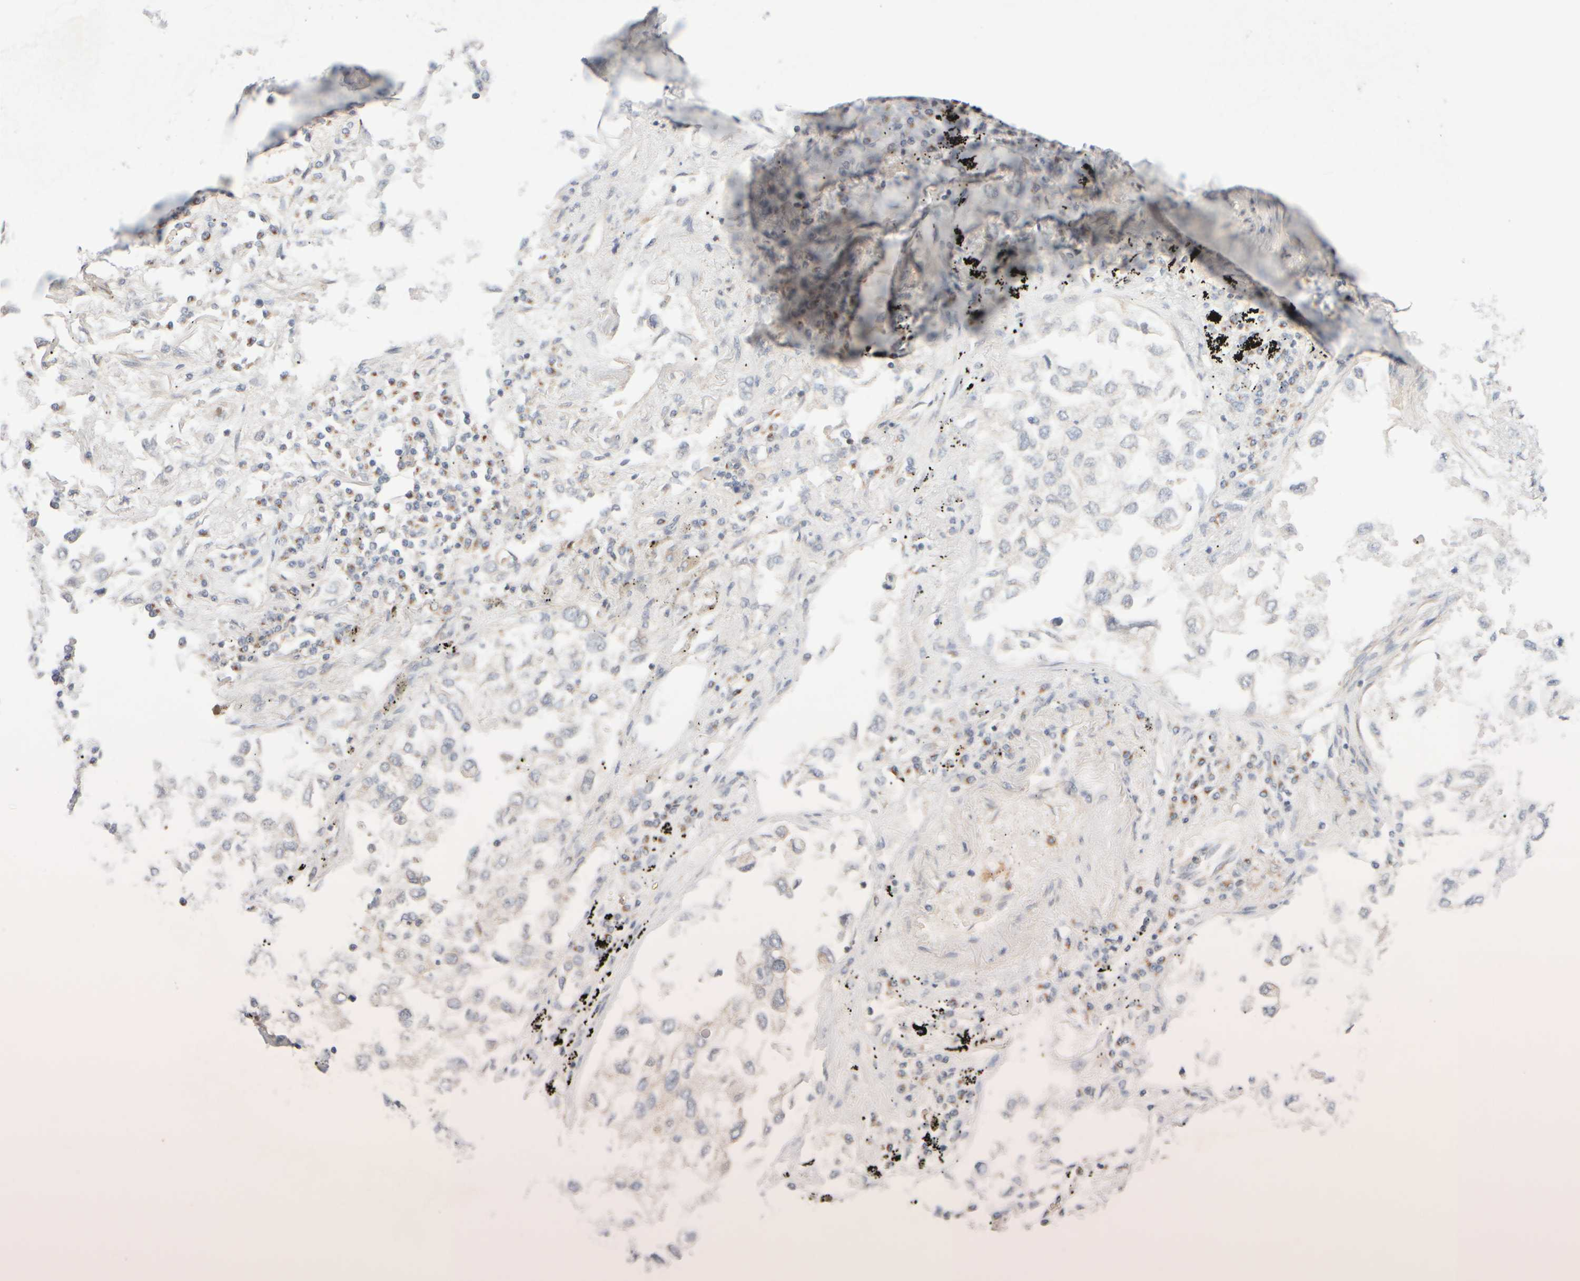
{"staining": {"intensity": "negative", "quantity": "none", "location": "none"}, "tissue": "lung cancer", "cell_type": "Tumor cells", "image_type": "cancer", "snomed": [{"axis": "morphology", "description": "Inflammation, NOS"}, {"axis": "morphology", "description": "Adenocarcinoma, NOS"}, {"axis": "topography", "description": "Lung"}], "caption": "DAB immunohistochemical staining of human adenocarcinoma (lung) demonstrates no significant staining in tumor cells. The staining was performed using DAB to visualize the protein expression in brown, while the nuclei were stained in blue with hematoxylin (Magnification: 20x).", "gene": "RABEP1", "patient": {"sex": "male", "age": 63}}